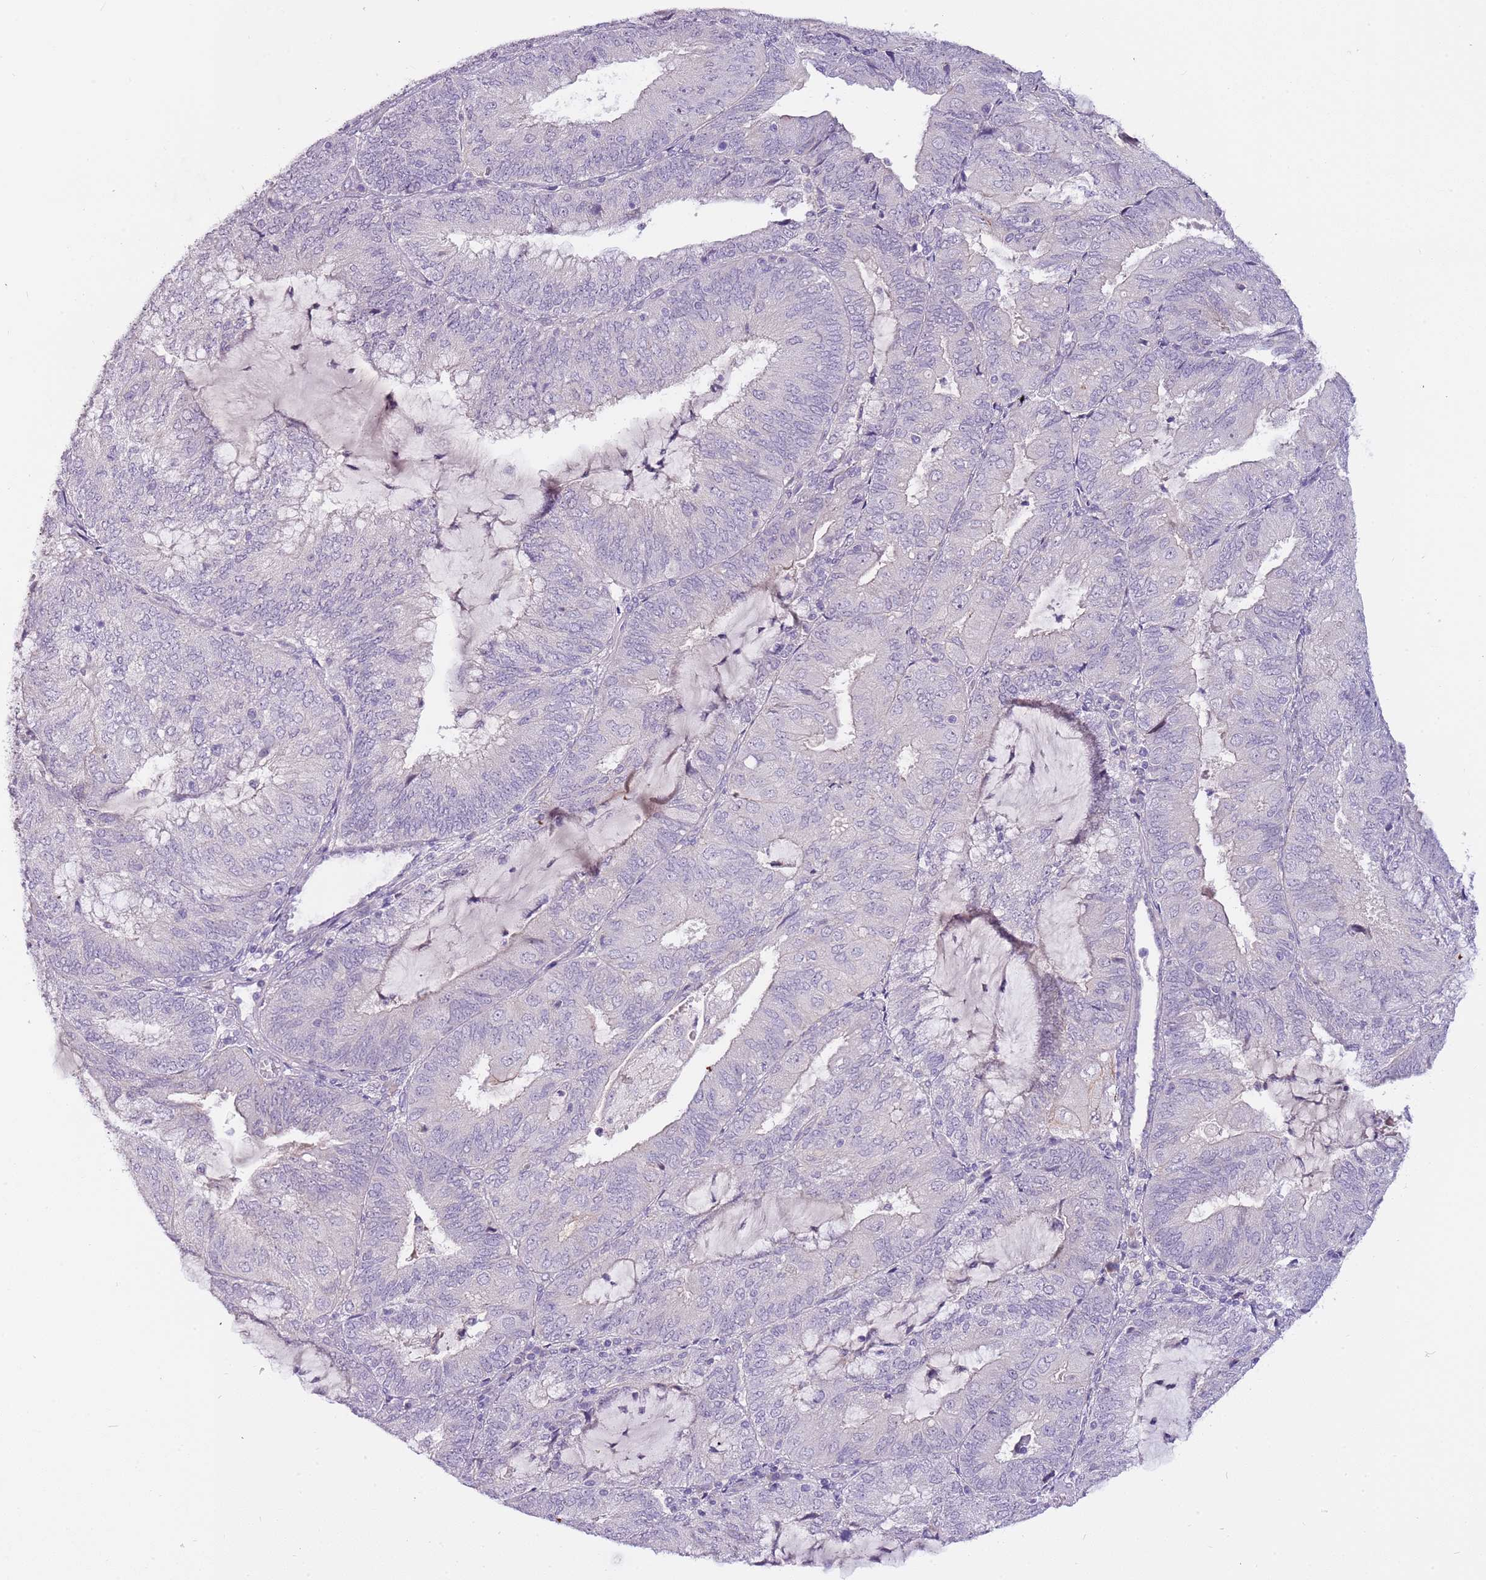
{"staining": {"intensity": "negative", "quantity": "none", "location": "none"}, "tissue": "endometrial cancer", "cell_type": "Tumor cells", "image_type": "cancer", "snomed": [{"axis": "morphology", "description": "Adenocarcinoma, NOS"}, {"axis": "topography", "description": "Endometrium"}], "caption": "Endometrial adenocarcinoma was stained to show a protein in brown. There is no significant positivity in tumor cells.", "gene": "NKX2-3", "patient": {"sex": "female", "age": 81}}